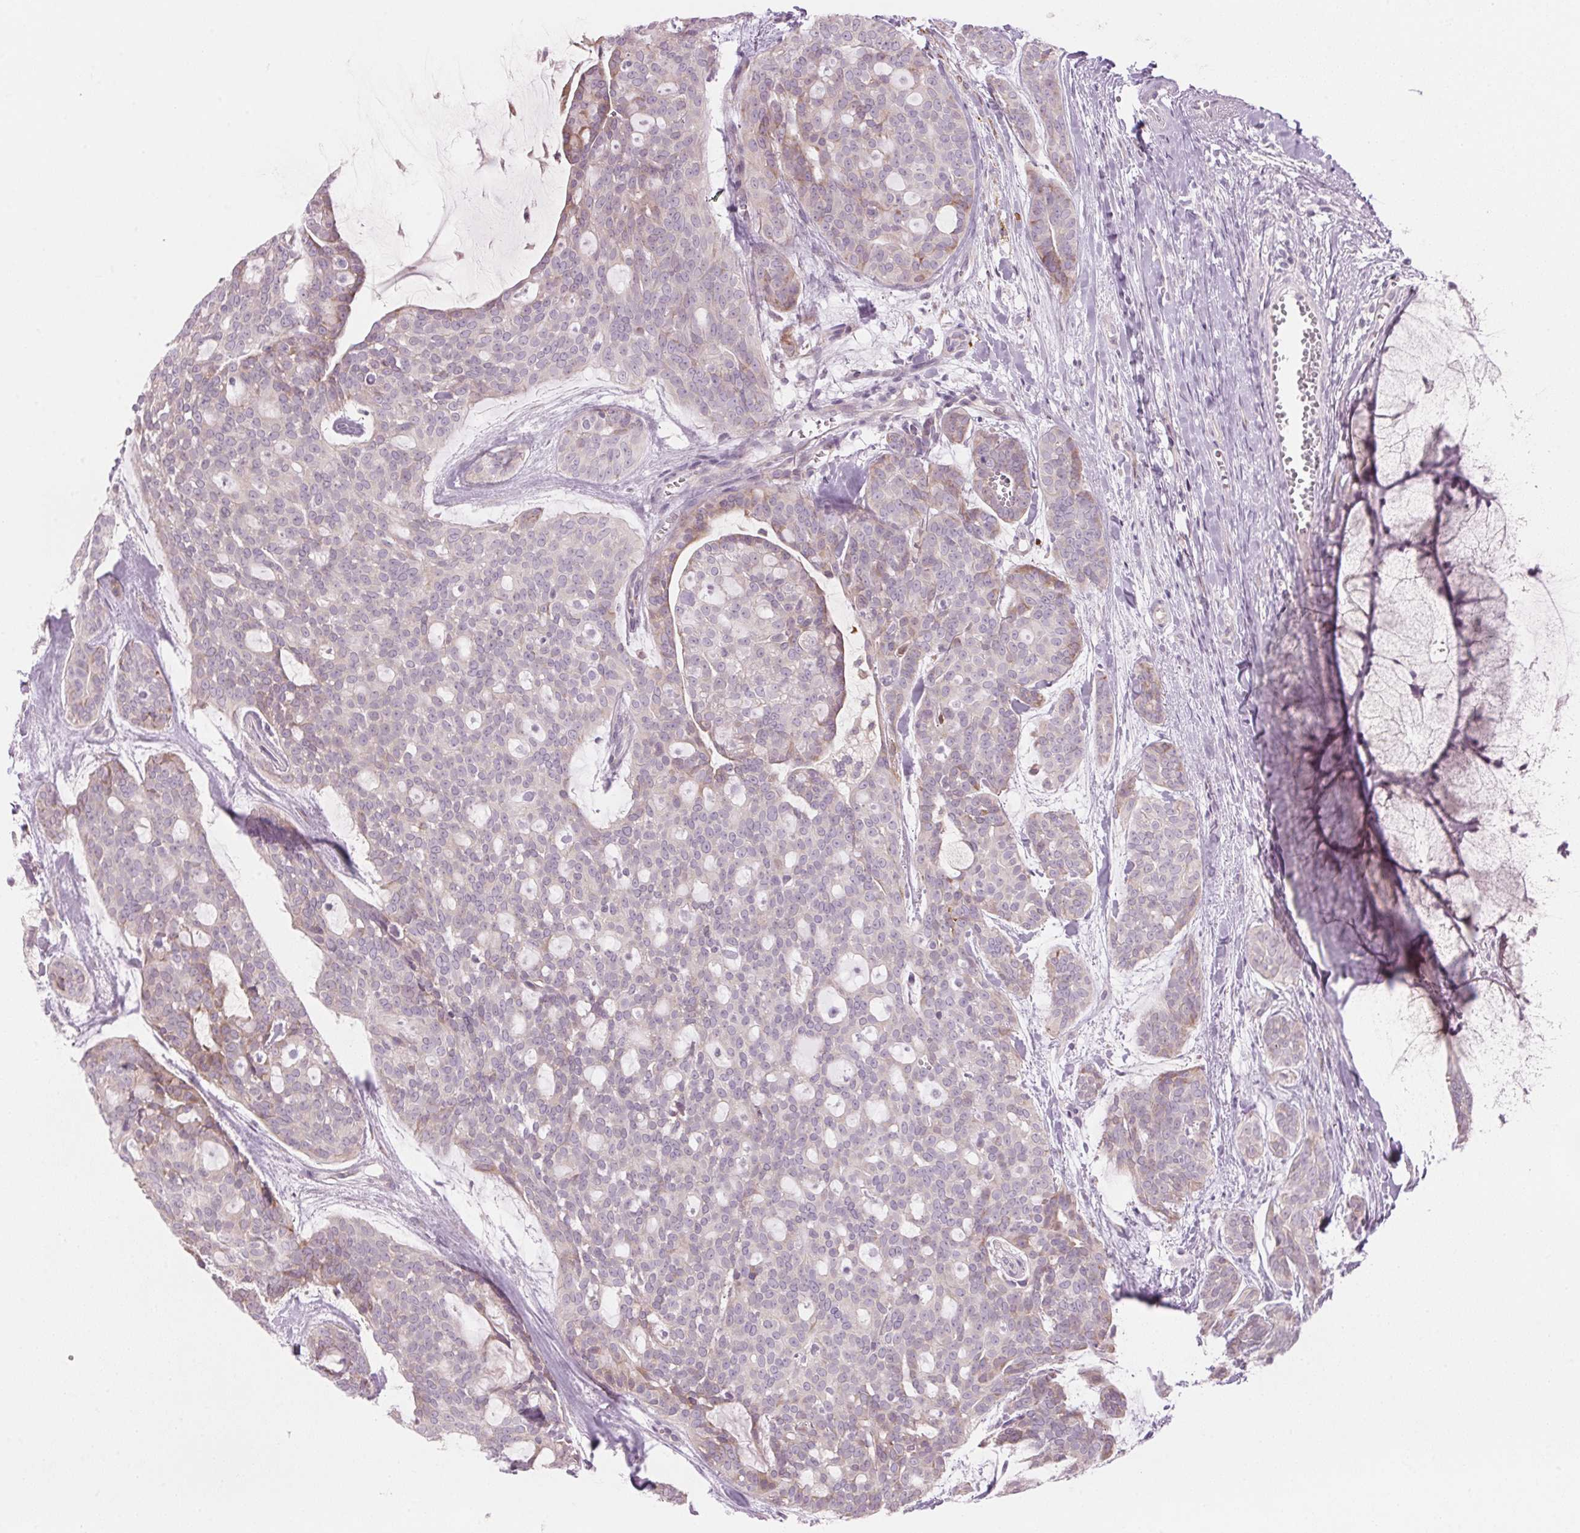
{"staining": {"intensity": "weak", "quantity": "25%-75%", "location": "cytoplasmic/membranous"}, "tissue": "head and neck cancer", "cell_type": "Tumor cells", "image_type": "cancer", "snomed": [{"axis": "morphology", "description": "Adenocarcinoma, NOS"}, {"axis": "topography", "description": "Head-Neck"}], "caption": "Adenocarcinoma (head and neck) stained for a protein demonstrates weak cytoplasmic/membranous positivity in tumor cells.", "gene": "GNMT", "patient": {"sex": "male", "age": 66}}